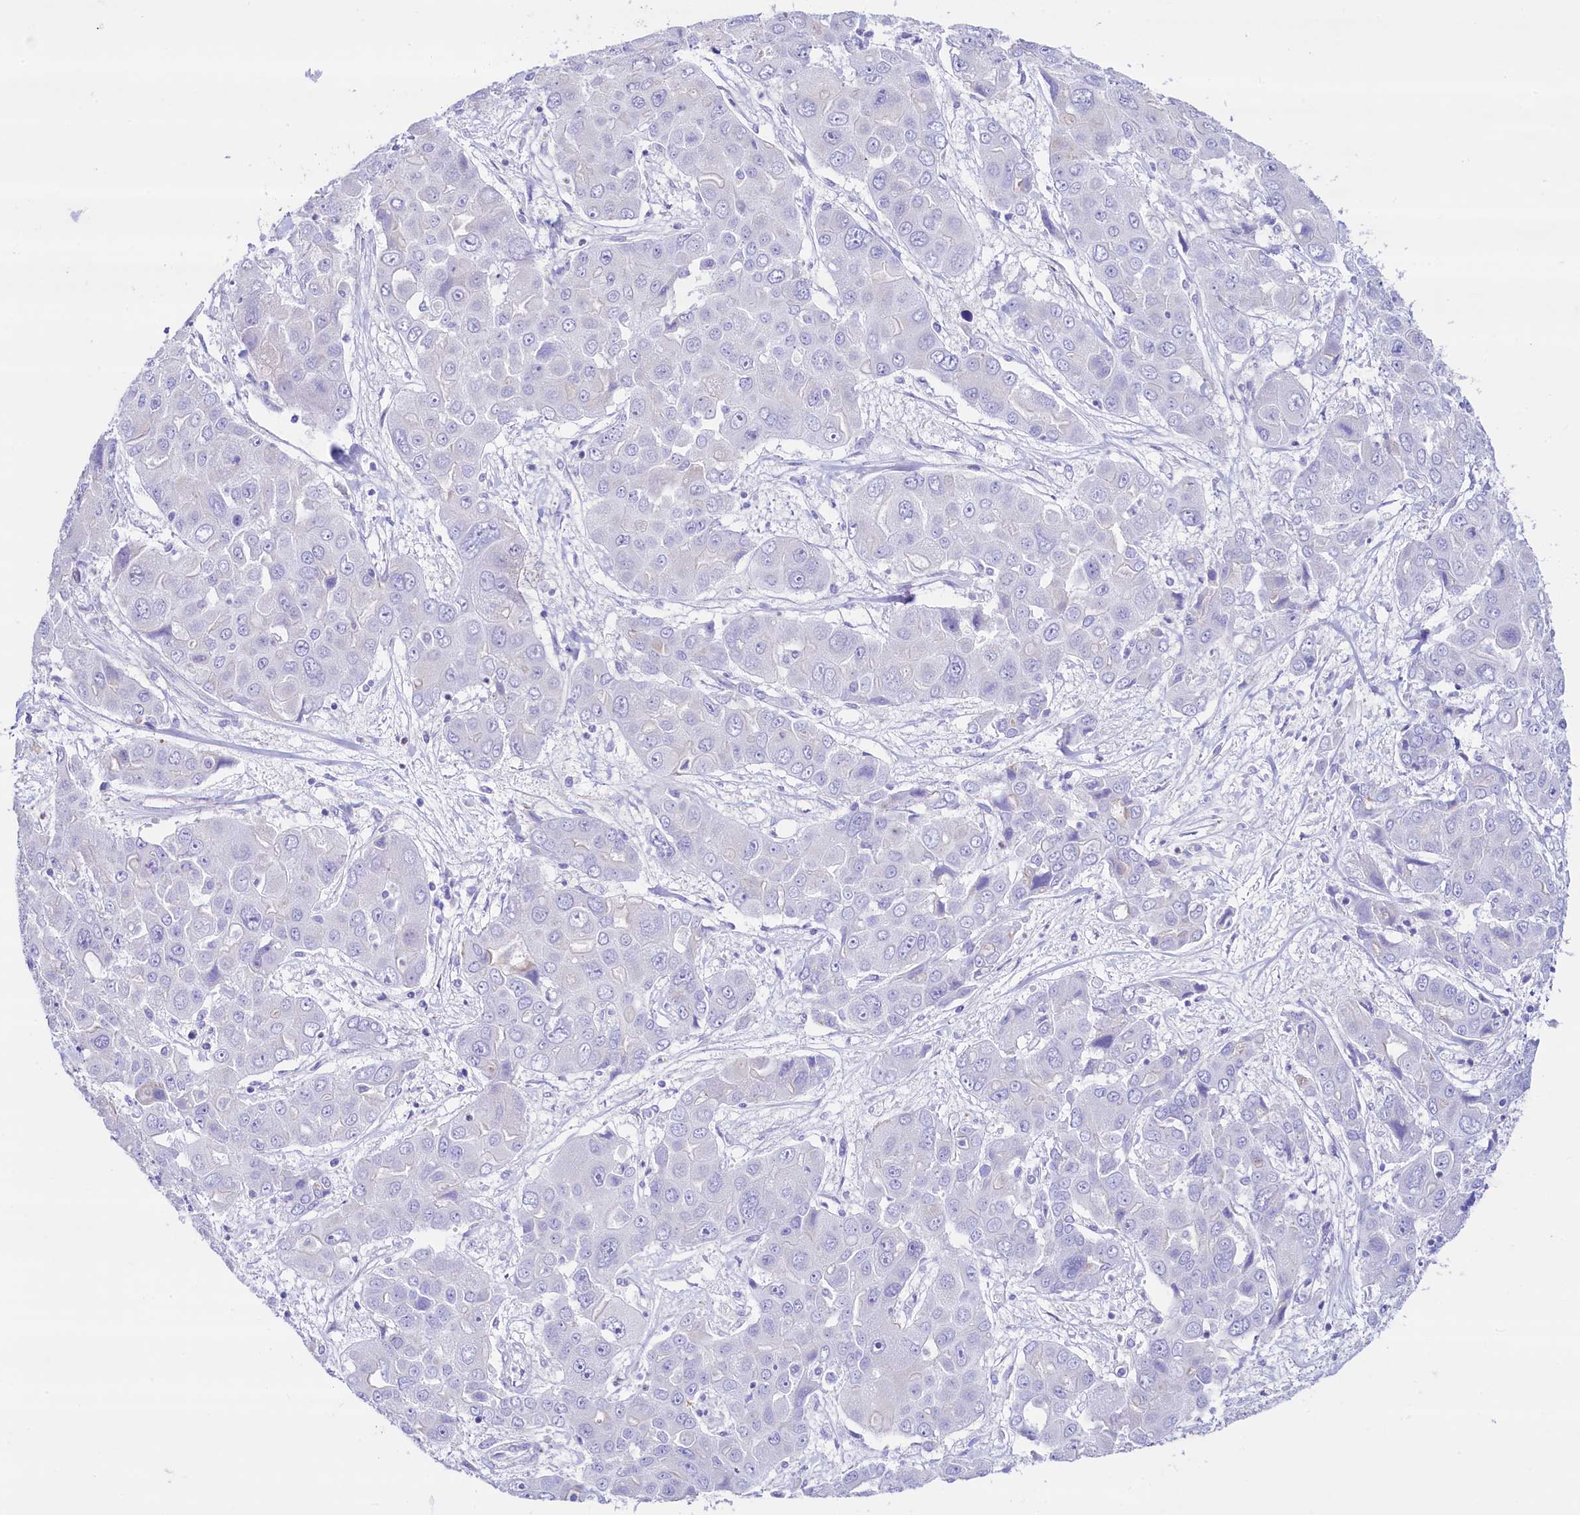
{"staining": {"intensity": "negative", "quantity": "none", "location": "none"}, "tissue": "liver cancer", "cell_type": "Tumor cells", "image_type": "cancer", "snomed": [{"axis": "morphology", "description": "Cholangiocarcinoma"}, {"axis": "topography", "description": "Liver"}], "caption": "This is an immunohistochemistry image of liver cancer (cholangiocarcinoma). There is no expression in tumor cells.", "gene": "RBP3", "patient": {"sex": "male", "age": 67}}